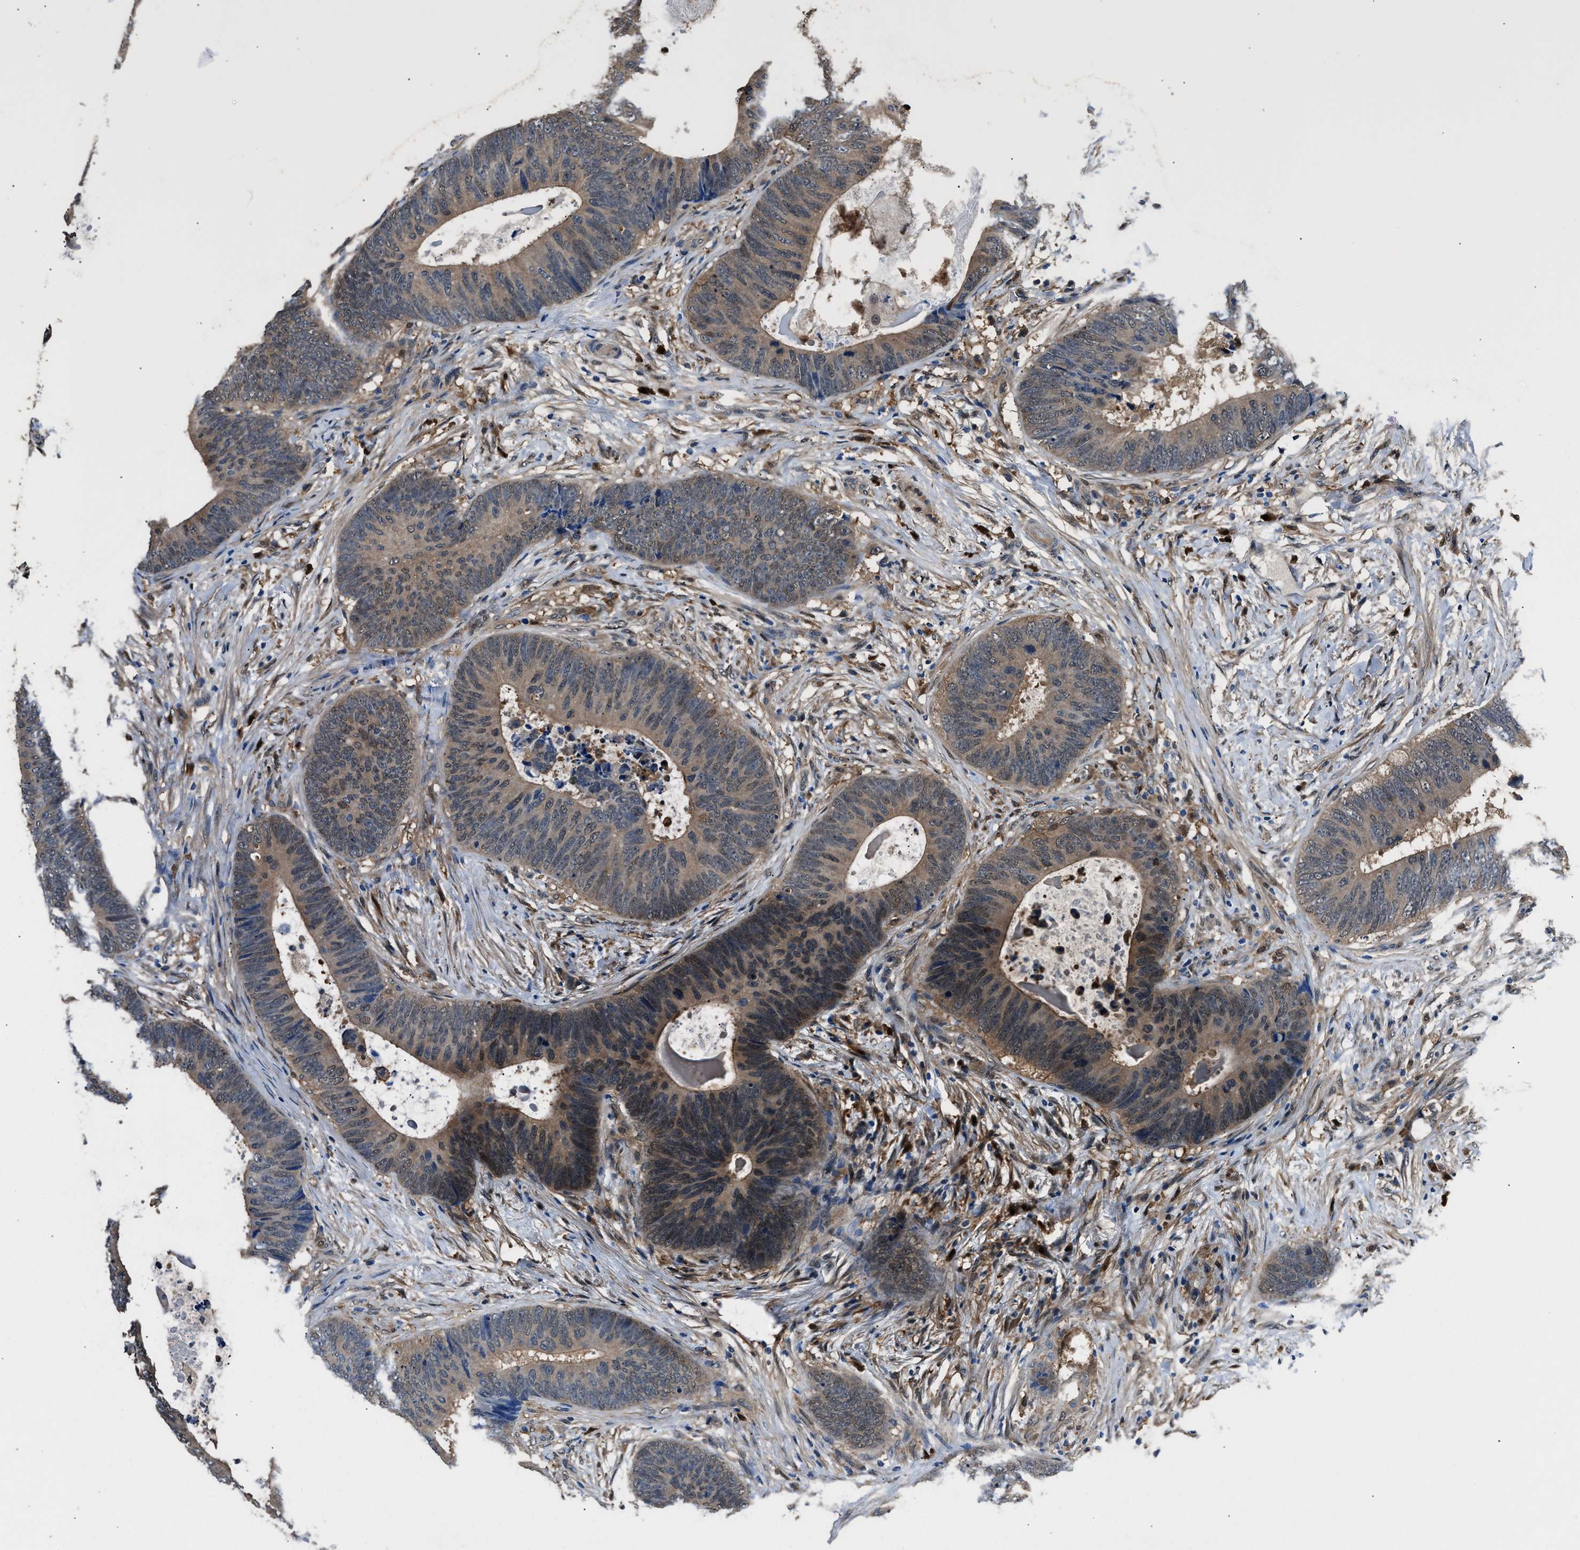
{"staining": {"intensity": "moderate", "quantity": ">75%", "location": "cytoplasmic/membranous"}, "tissue": "colorectal cancer", "cell_type": "Tumor cells", "image_type": "cancer", "snomed": [{"axis": "morphology", "description": "Adenocarcinoma, NOS"}, {"axis": "topography", "description": "Colon"}], "caption": "IHC of colorectal adenocarcinoma exhibits medium levels of moderate cytoplasmic/membranous expression in about >75% of tumor cells. The protein is shown in brown color, while the nuclei are stained blue.", "gene": "GSTP1", "patient": {"sex": "male", "age": 56}}